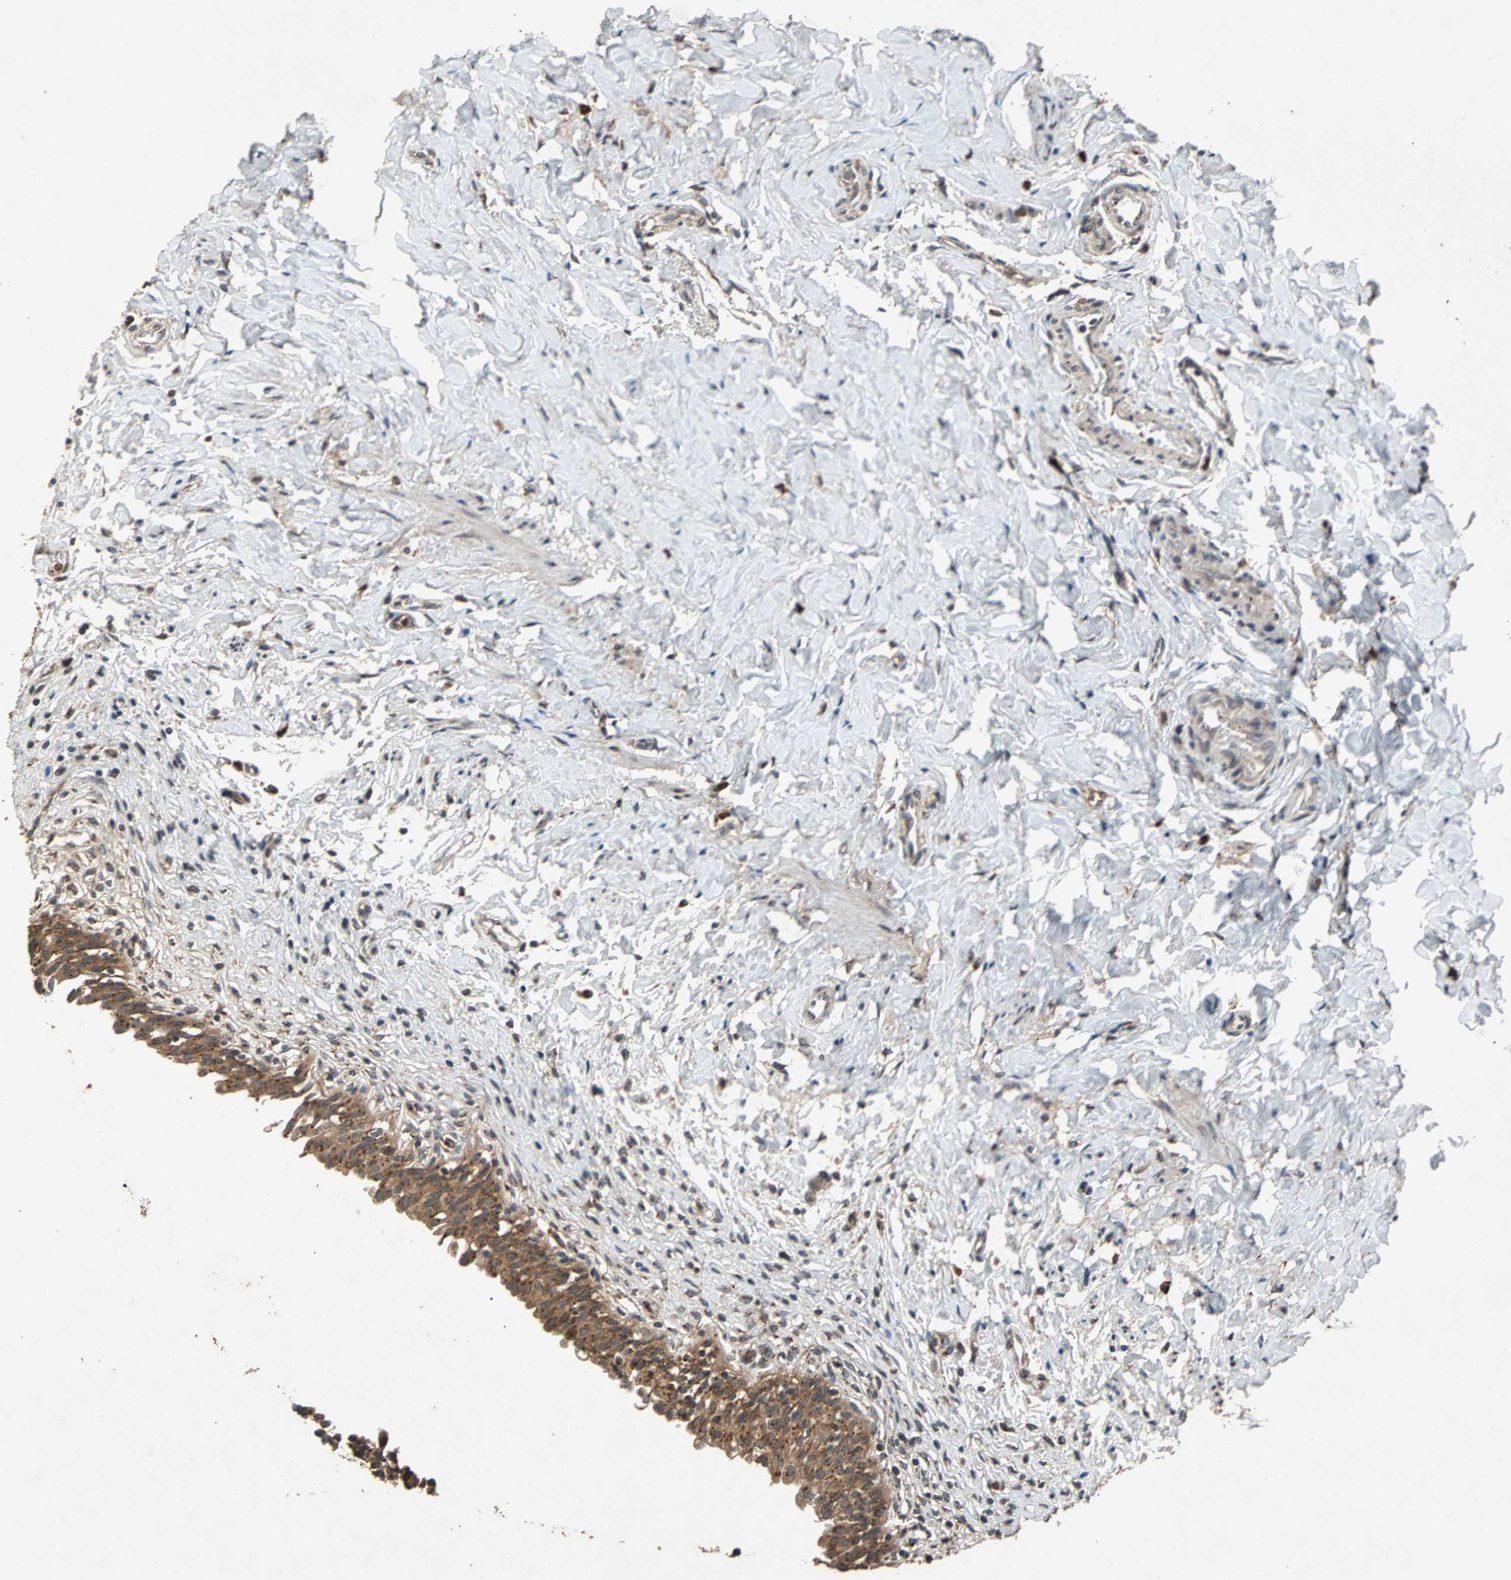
{"staining": {"intensity": "strong", "quantity": ">75%", "location": "cytoplasmic/membranous,nuclear"}, "tissue": "urinary bladder", "cell_type": "Urothelial cells", "image_type": "normal", "snomed": [{"axis": "morphology", "description": "Normal tissue, NOS"}, {"axis": "morphology", "description": "Inflammation, NOS"}, {"axis": "topography", "description": "Urinary bladder"}], "caption": "A micrograph of human urinary bladder stained for a protein exhibits strong cytoplasmic/membranous,nuclear brown staining in urothelial cells. The staining was performed using DAB (3,3'-diaminobenzidine), with brown indicating positive protein expression. Nuclei are stained blue with hematoxylin.", "gene": "USP31", "patient": {"sex": "female", "age": 80}}